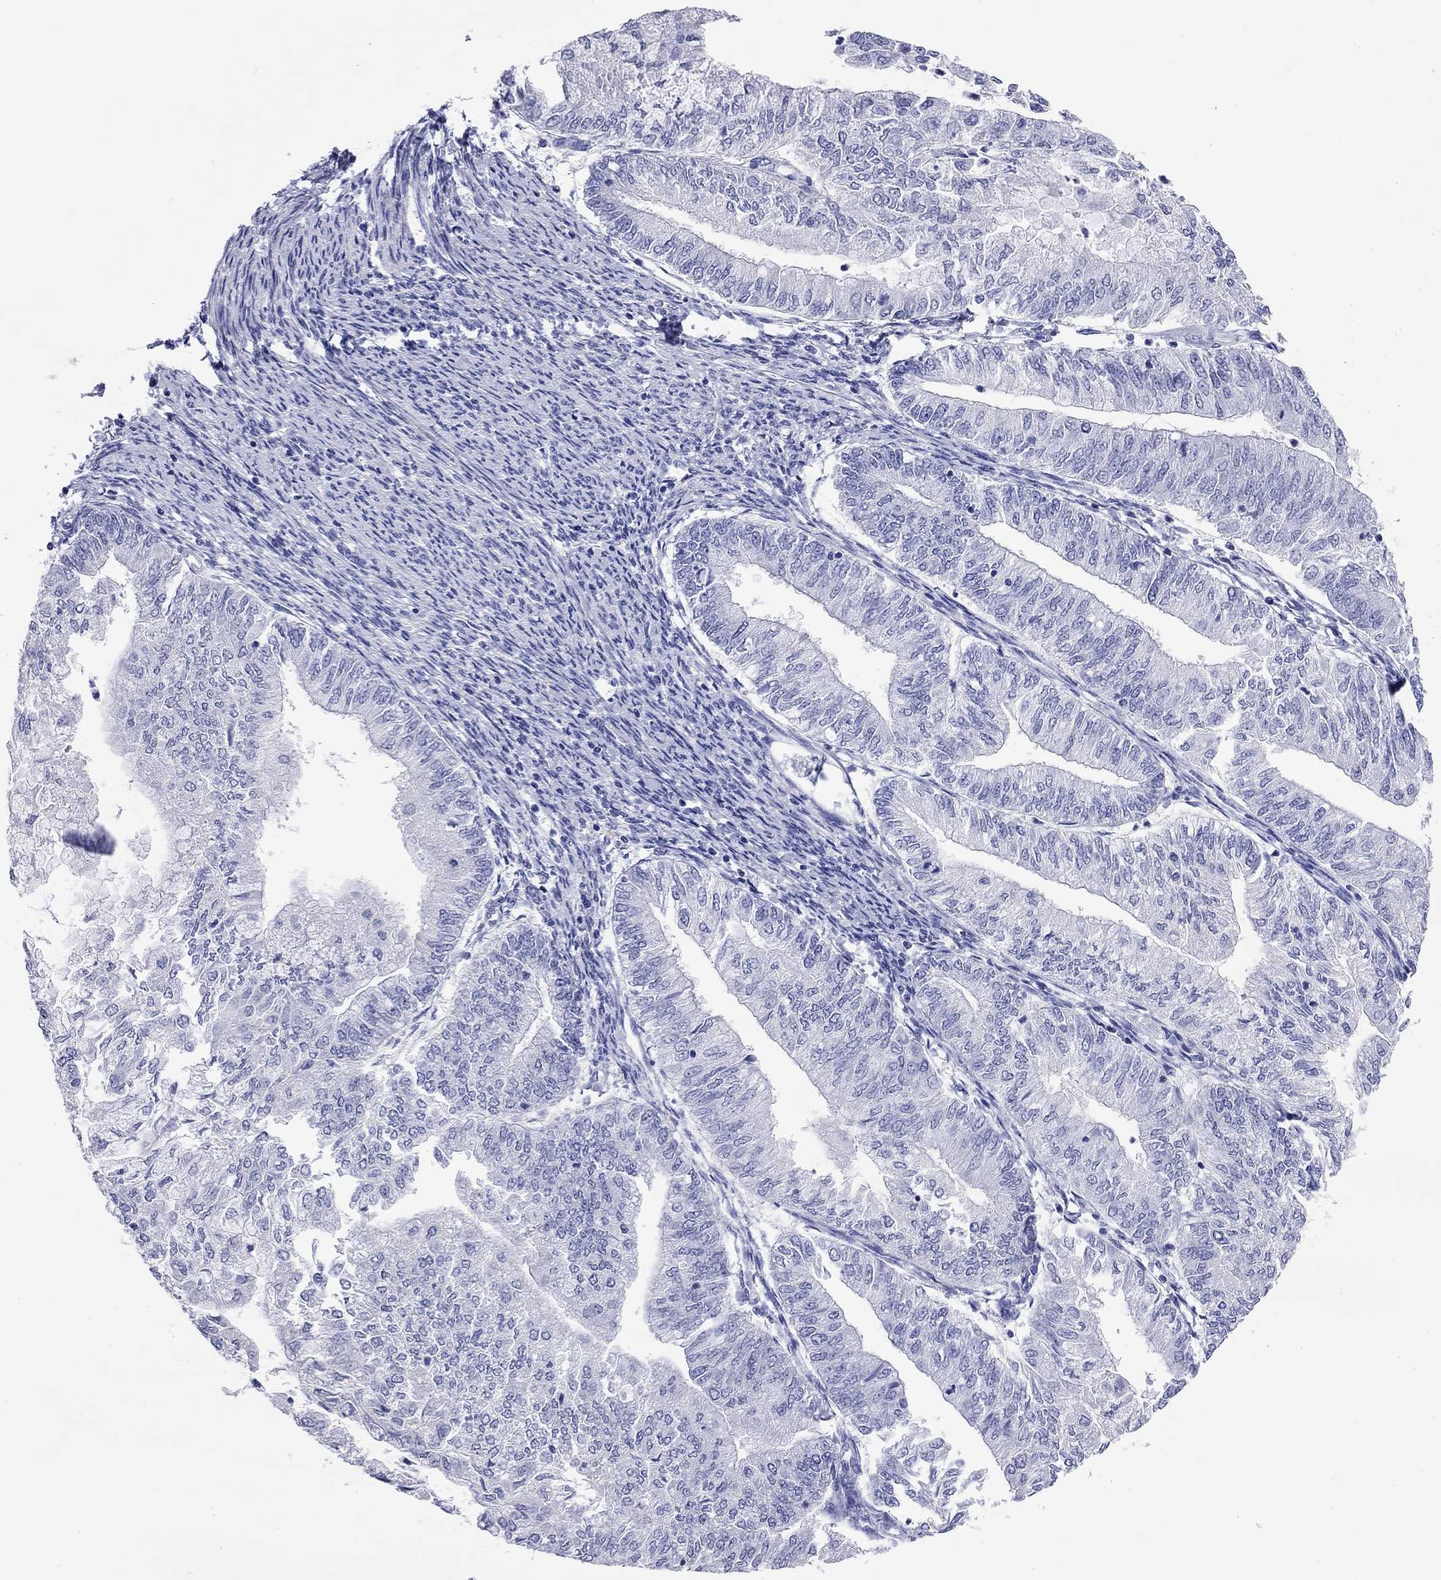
{"staining": {"intensity": "negative", "quantity": "none", "location": "none"}, "tissue": "endometrial cancer", "cell_type": "Tumor cells", "image_type": "cancer", "snomed": [{"axis": "morphology", "description": "Adenocarcinoma, NOS"}, {"axis": "topography", "description": "Endometrium"}], "caption": "A histopathology image of human endometrial adenocarcinoma is negative for staining in tumor cells. (DAB immunohistochemistry with hematoxylin counter stain).", "gene": "FIGLA", "patient": {"sex": "female", "age": 59}}